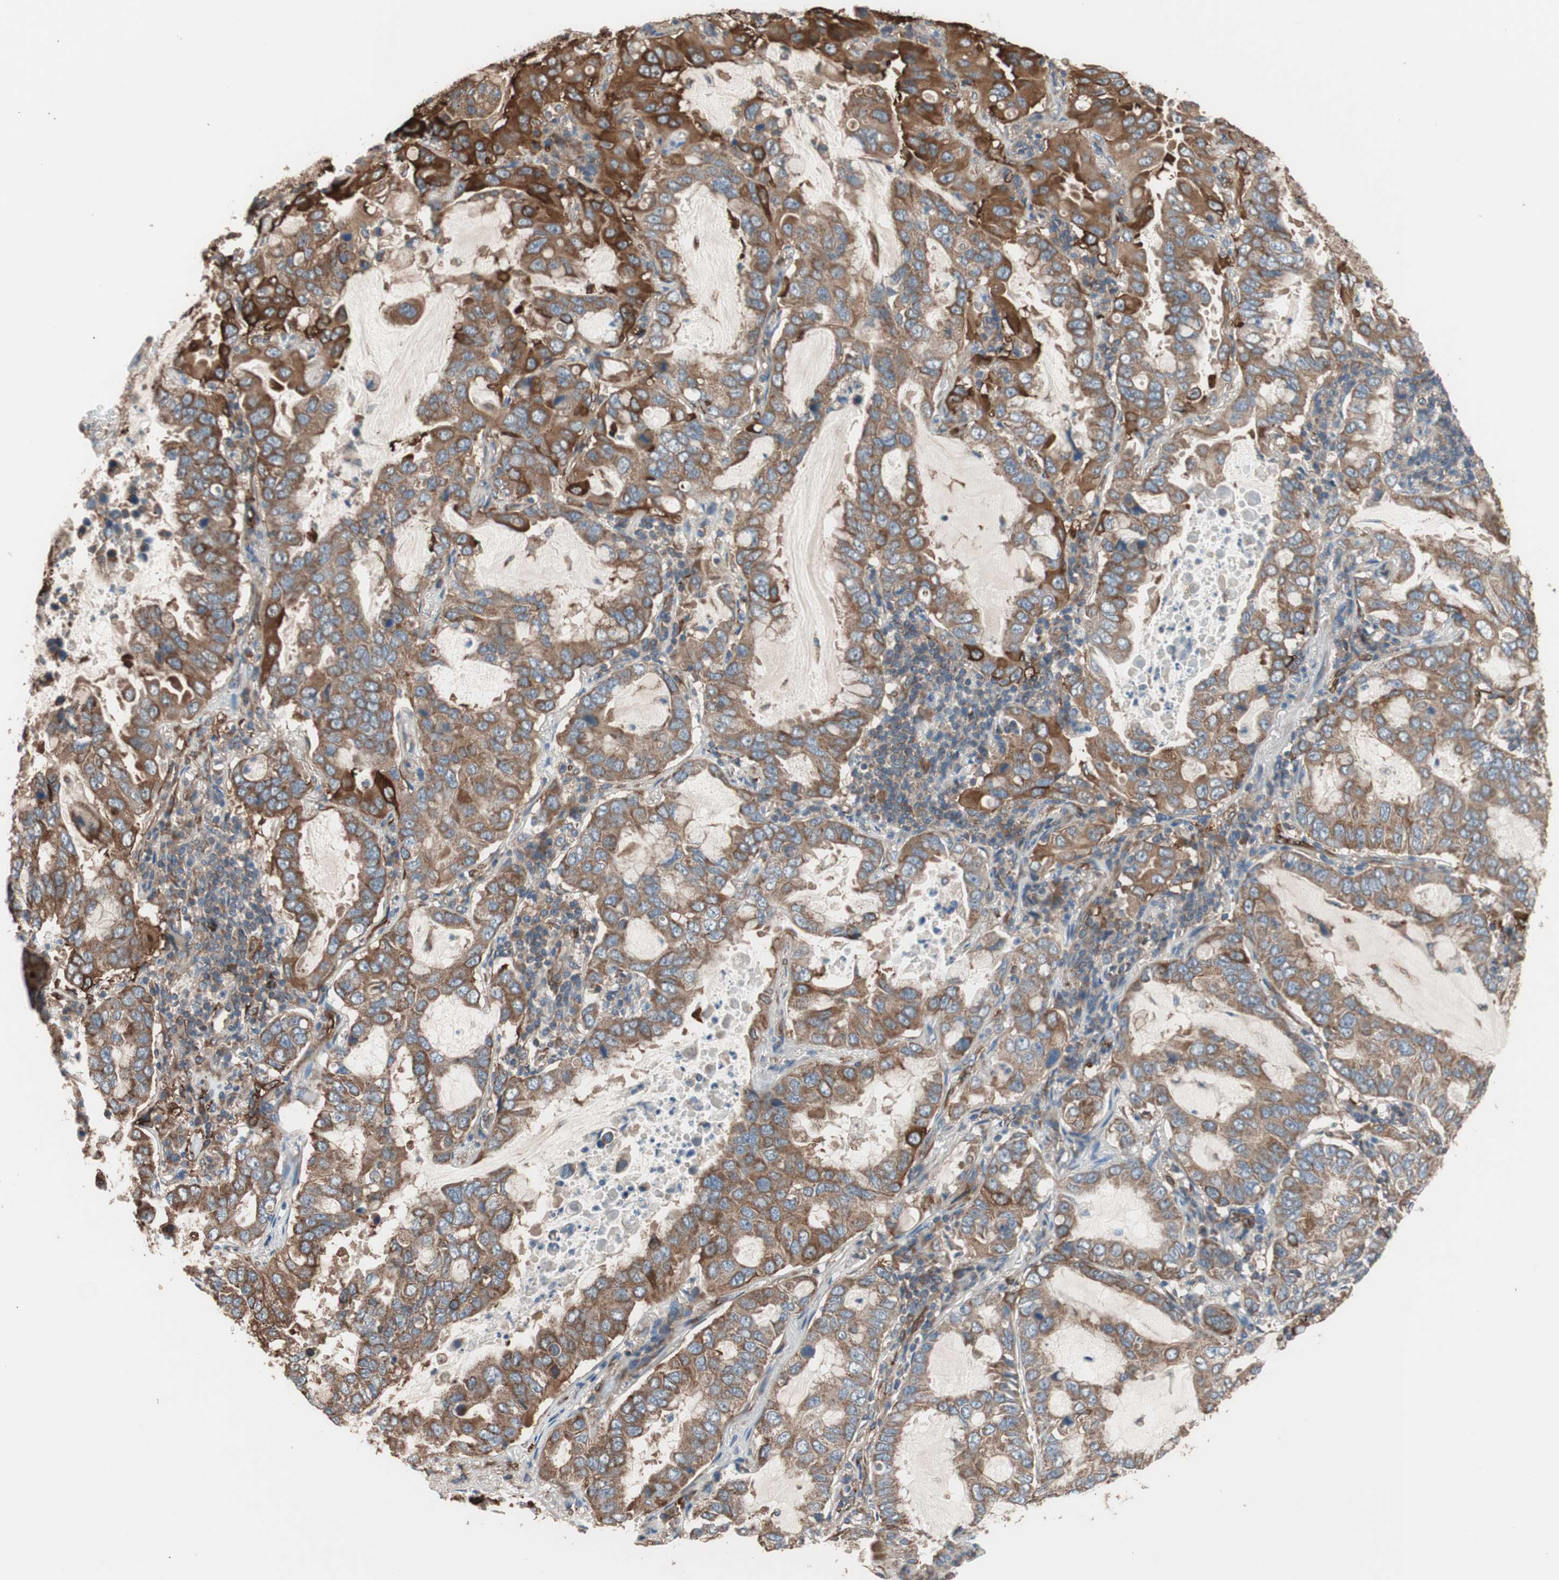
{"staining": {"intensity": "moderate", "quantity": ">75%", "location": "cytoplasmic/membranous"}, "tissue": "lung cancer", "cell_type": "Tumor cells", "image_type": "cancer", "snomed": [{"axis": "morphology", "description": "Adenocarcinoma, NOS"}, {"axis": "topography", "description": "Lung"}], "caption": "Moderate cytoplasmic/membranous protein positivity is present in about >75% of tumor cells in lung cancer.", "gene": "GPSM2", "patient": {"sex": "male", "age": 64}}